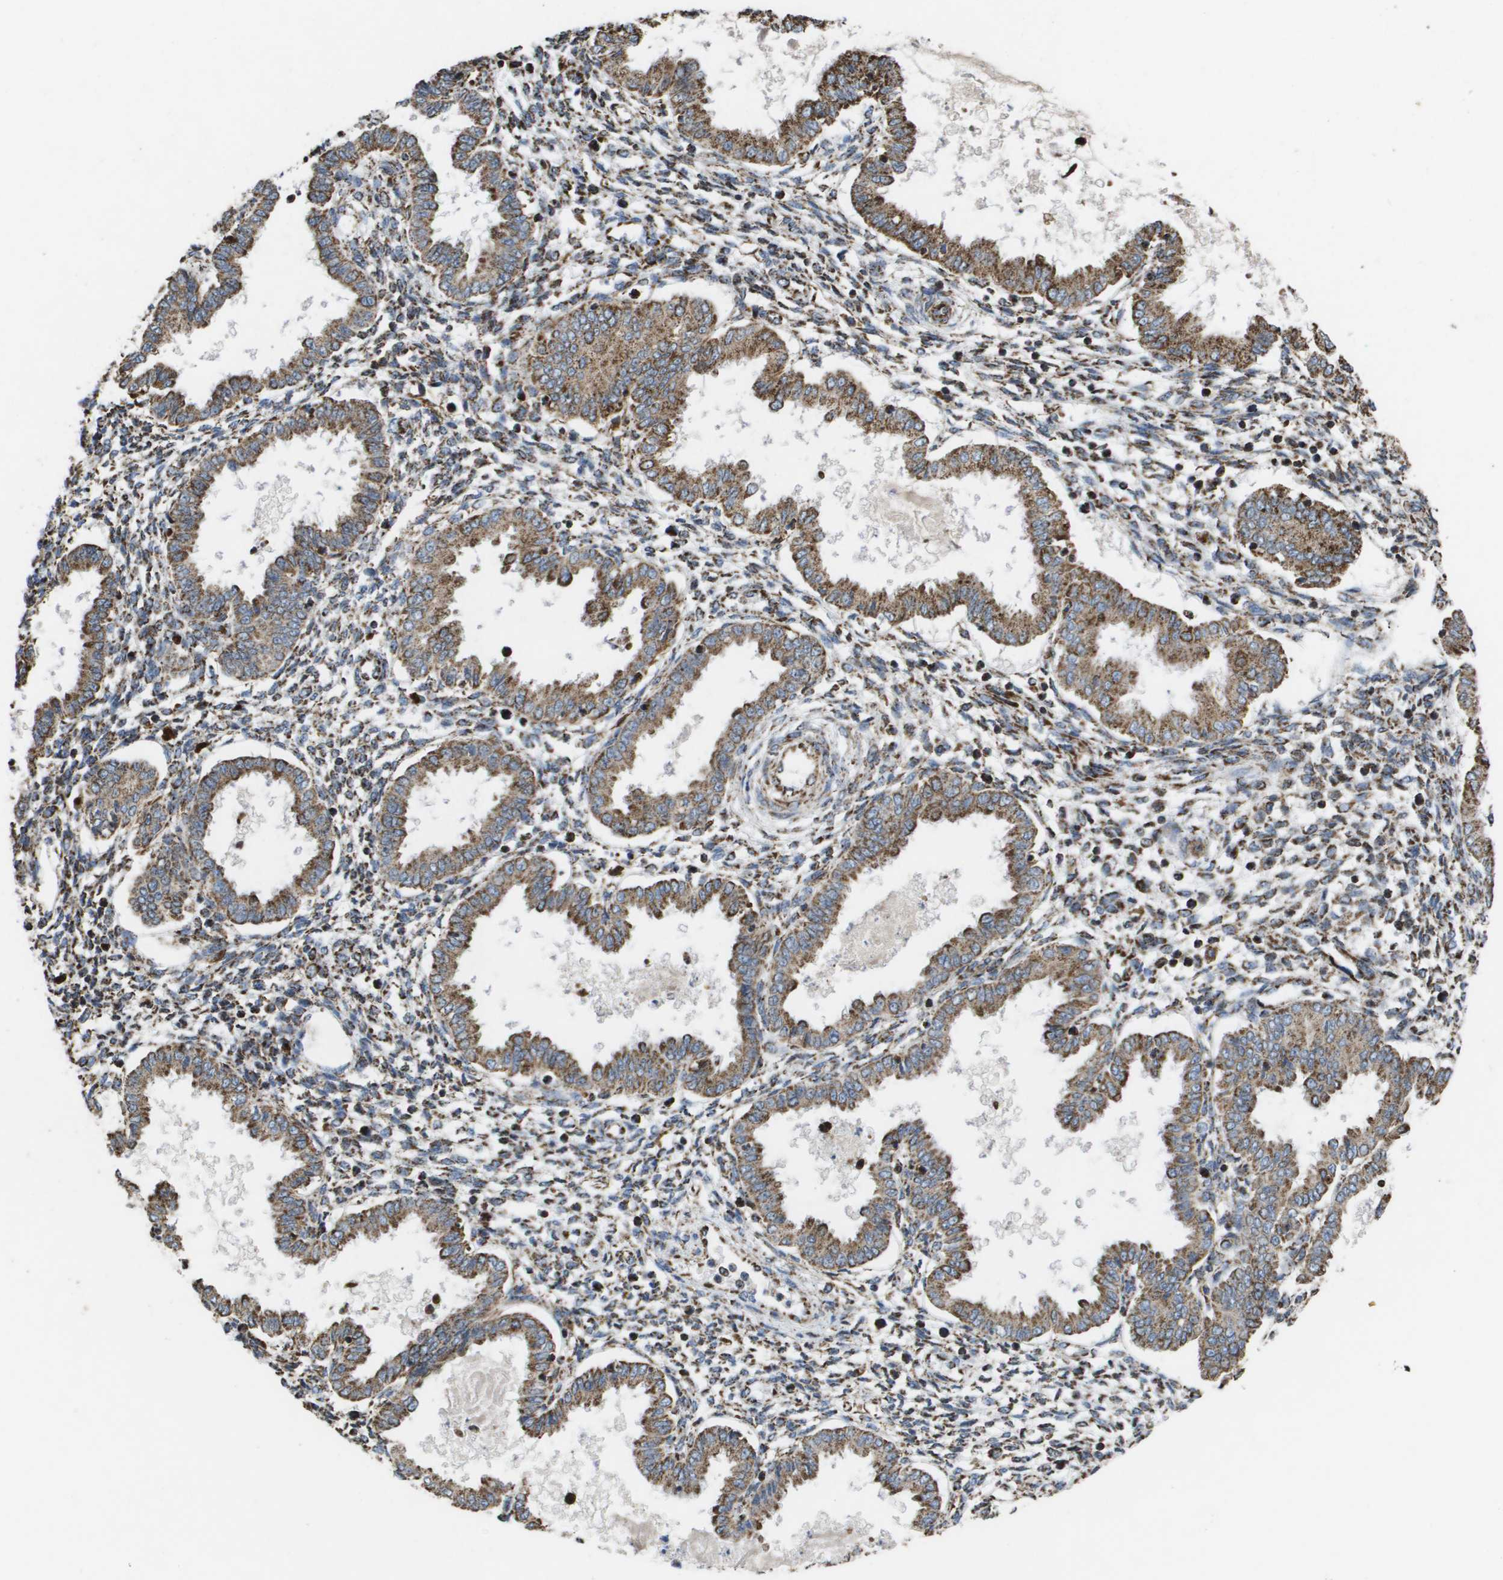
{"staining": {"intensity": "moderate", "quantity": ">75%", "location": "cytoplasmic/membranous"}, "tissue": "endometrium", "cell_type": "Cells in endometrial stroma", "image_type": "normal", "snomed": [{"axis": "morphology", "description": "Normal tissue, NOS"}, {"axis": "topography", "description": "Endometrium"}], "caption": "The photomicrograph exhibits immunohistochemical staining of benign endometrium. There is moderate cytoplasmic/membranous staining is identified in about >75% of cells in endometrial stroma.", "gene": "HSPE1", "patient": {"sex": "female", "age": 33}}